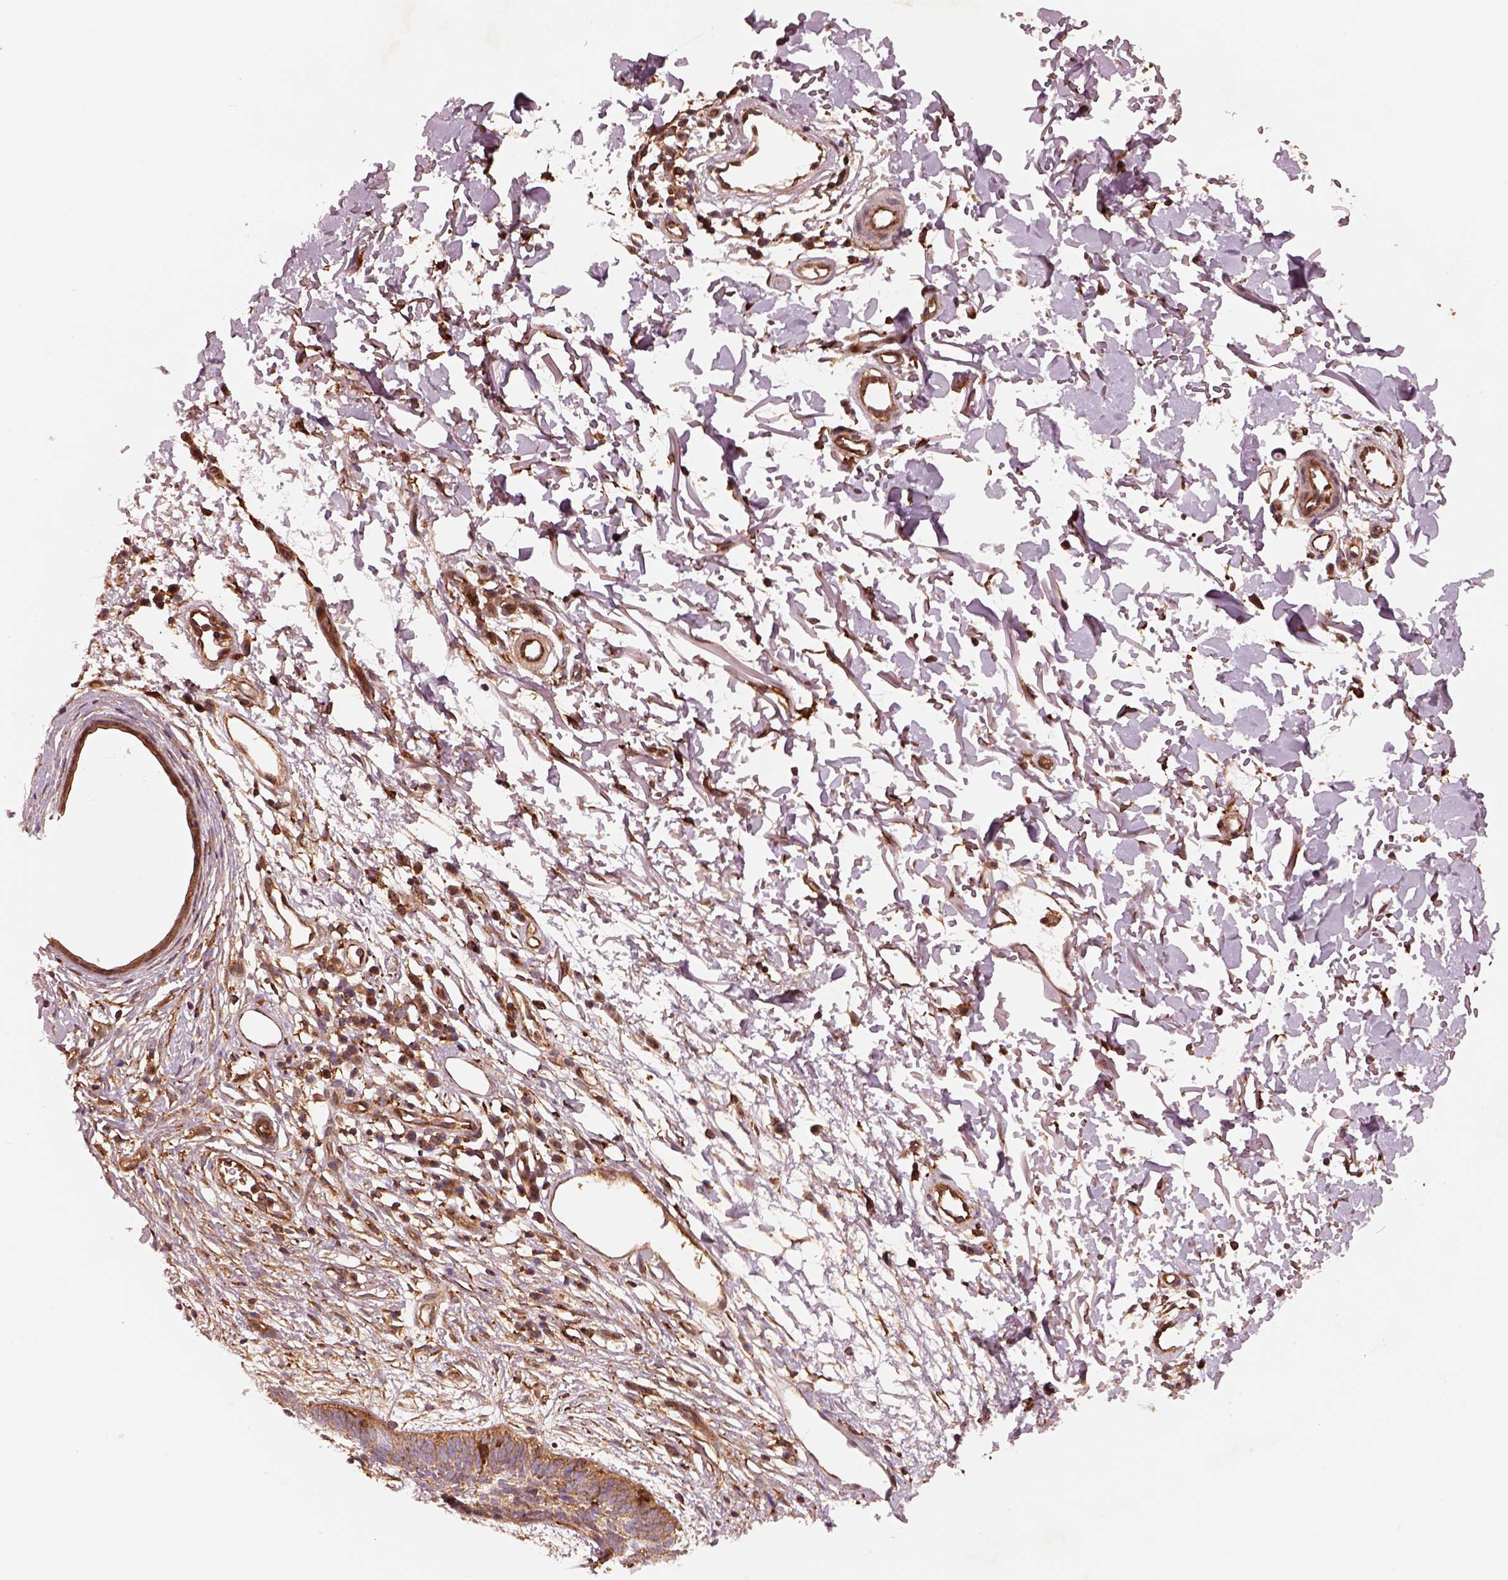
{"staining": {"intensity": "strong", "quantity": "25%-75%", "location": "cytoplasmic/membranous"}, "tissue": "skin cancer", "cell_type": "Tumor cells", "image_type": "cancer", "snomed": [{"axis": "morphology", "description": "Normal tissue, NOS"}, {"axis": "morphology", "description": "Basal cell carcinoma"}, {"axis": "topography", "description": "Skin"}], "caption": "Skin cancer stained with a protein marker shows strong staining in tumor cells.", "gene": "WASHC2A", "patient": {"sex": "male", "age": 68}}